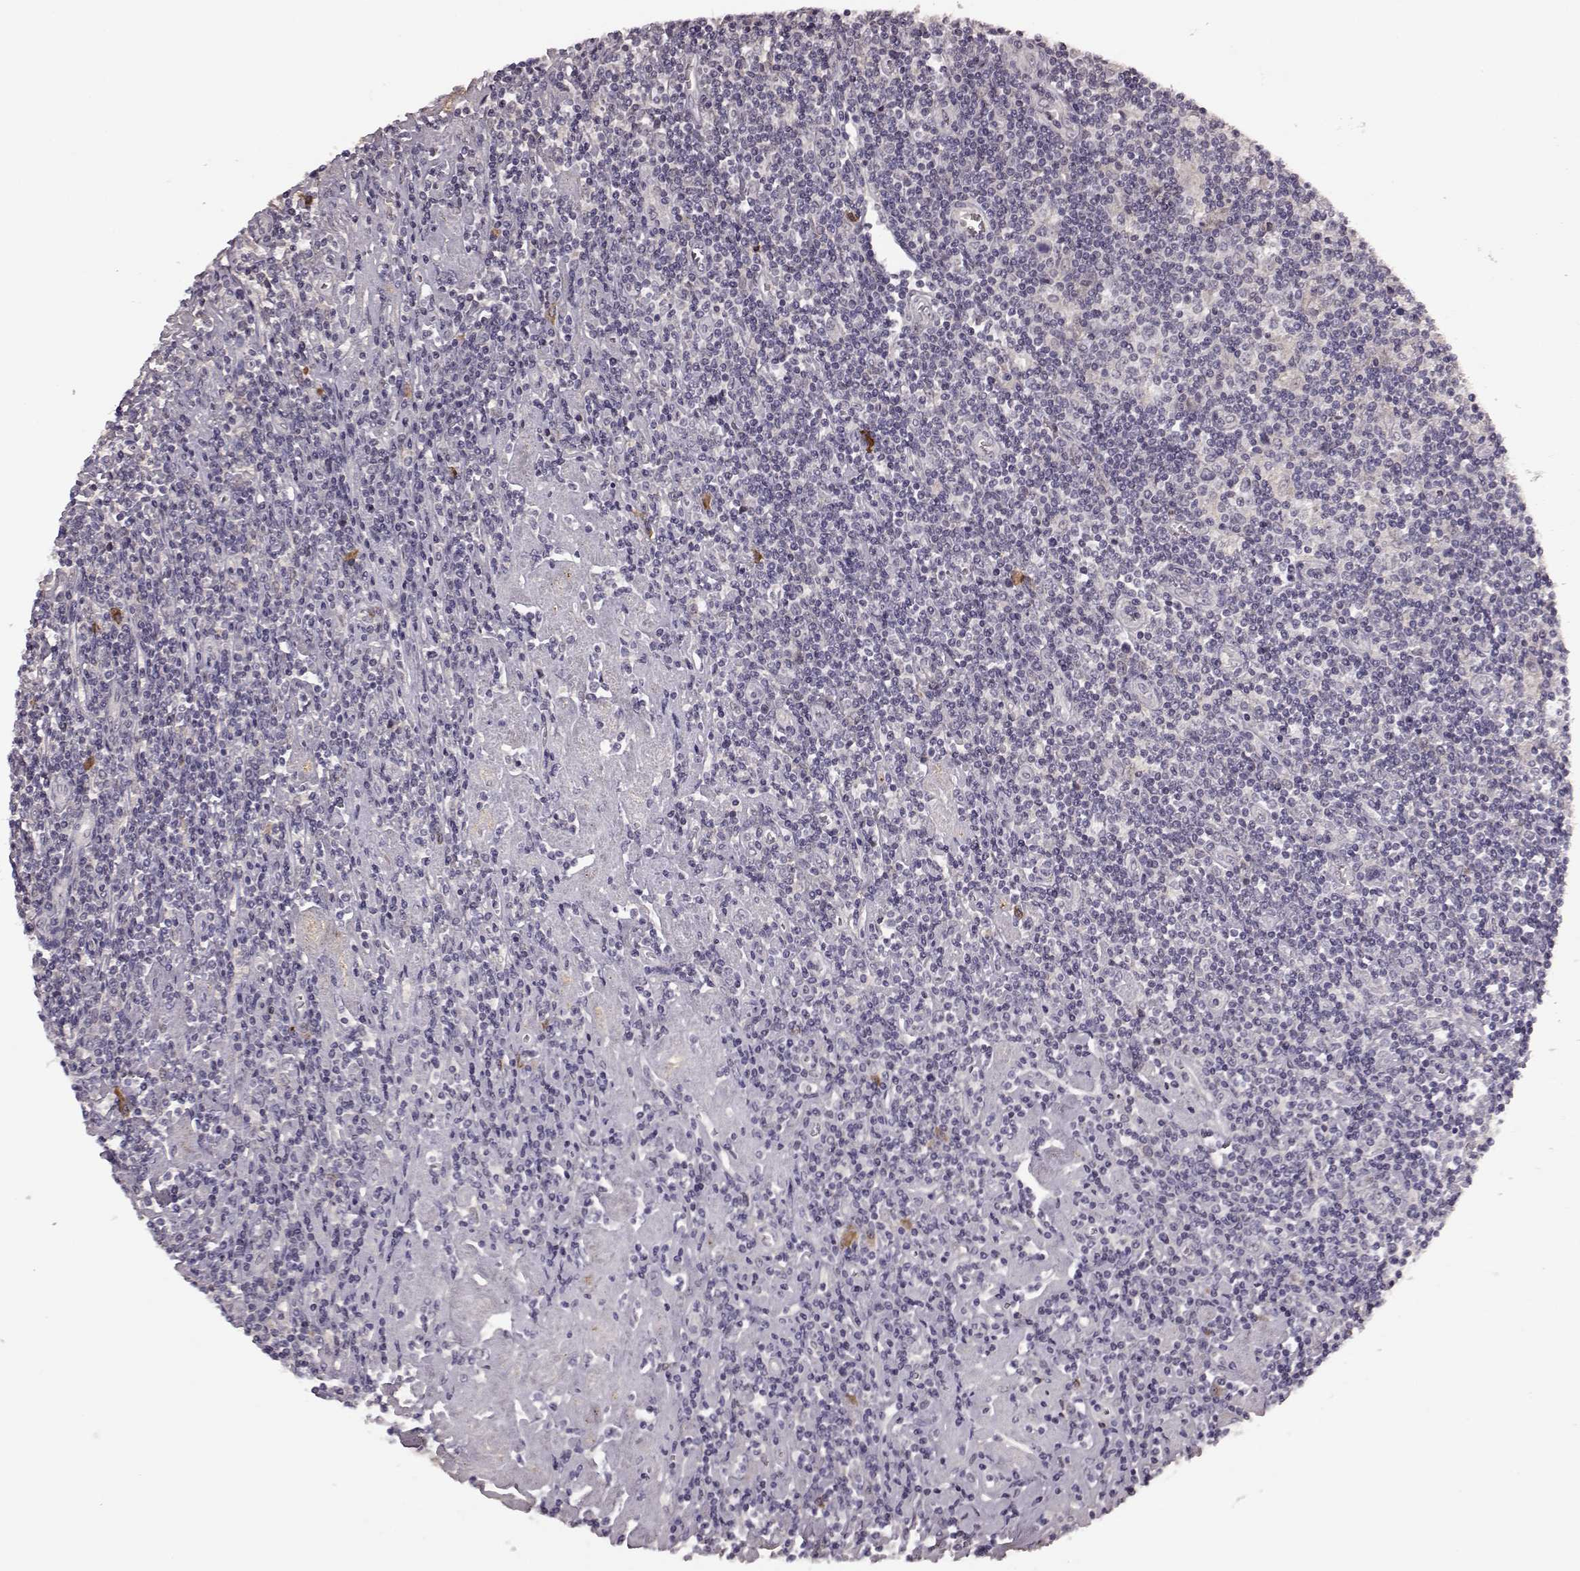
{"staining": {"intensity": "negative", "quantity": "none", "location": "none"}, "tissue": "lymphoma", "cell_type": "Tumor cells", "image_type": "cancer", "snomed": [{"axis": "morphology", "description": "Hodgkin's disease, NOS"}, {"axis": "topography", "description": "Lymph node"}], "caption": "Hodgkin's disease was stained to show a protein in brown. There is no significant expression in tumor cells. (DAB (3,3'-diaminobenzidine) immunohistochemistry (IHC) with hematoxylin counter stain).", "gene": "NRL", "patient": {"sex": "male", "age": 40}}